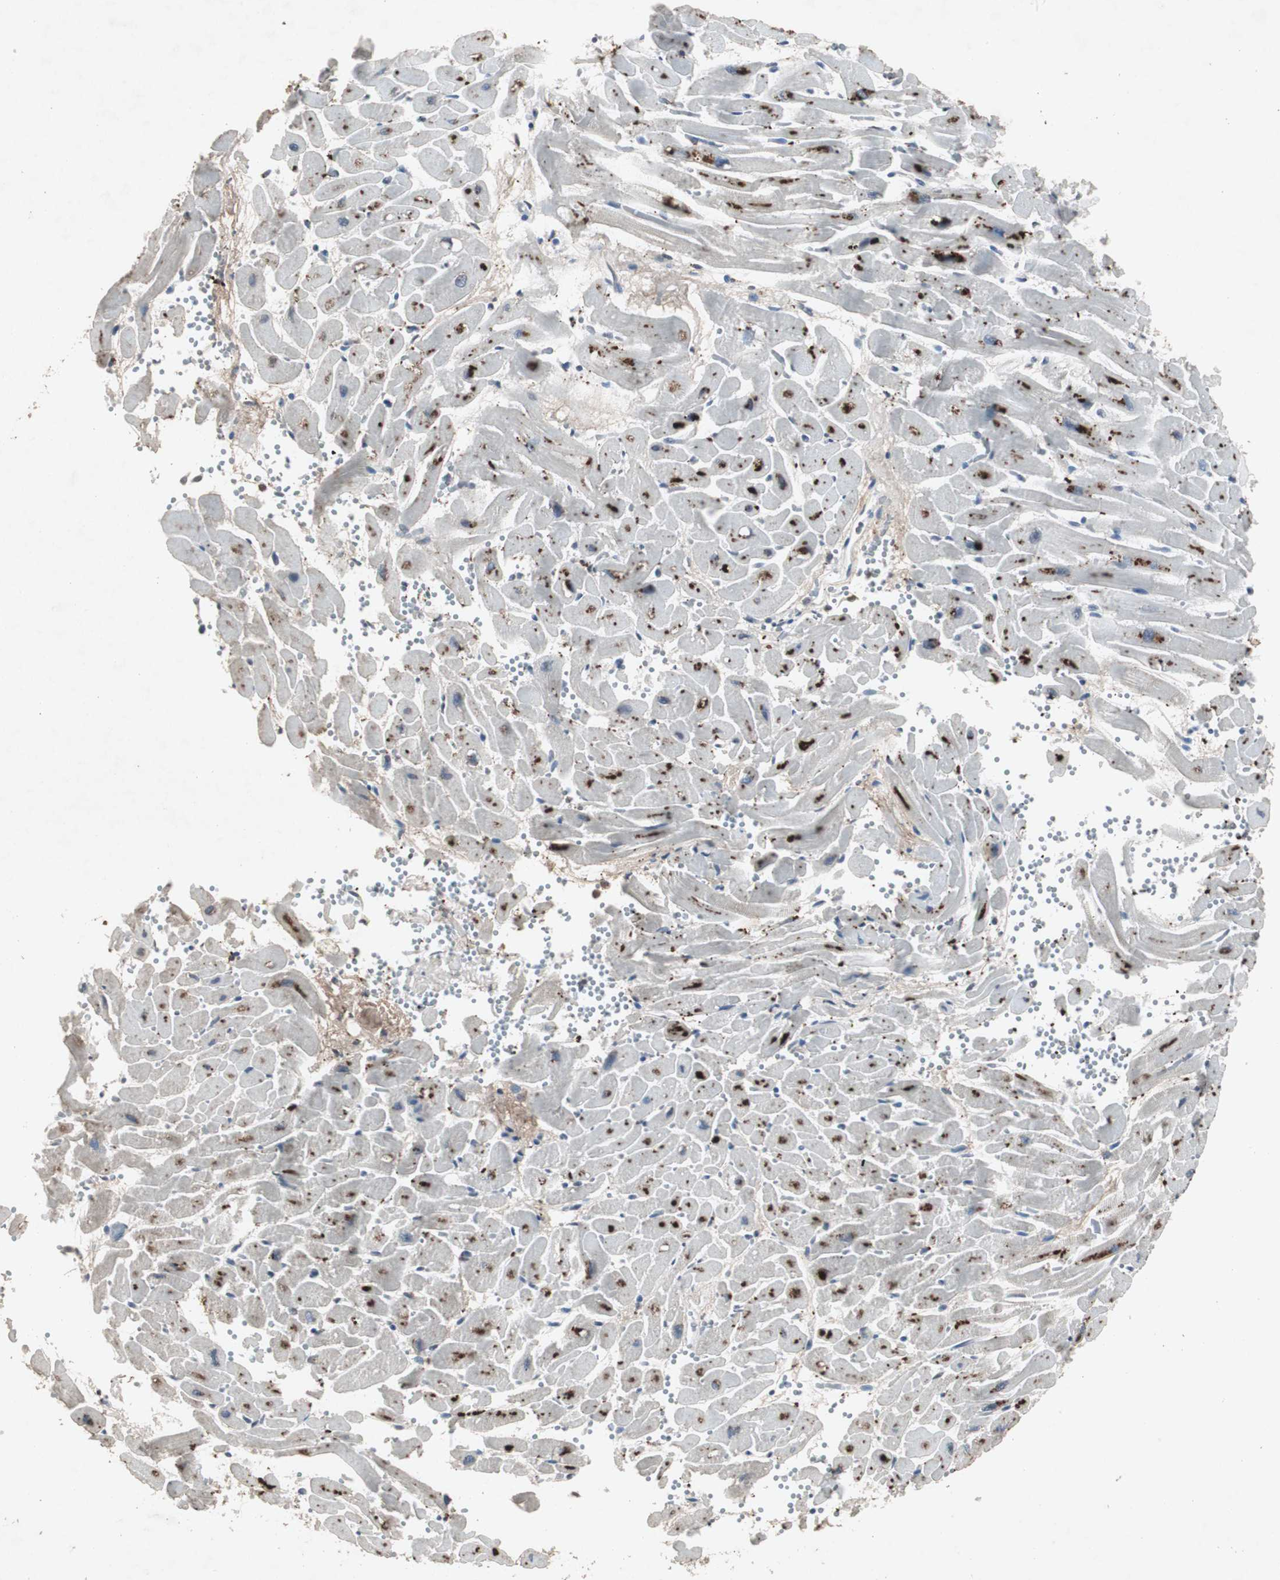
{"staining": {"intensity": "moderate", "quantity": "25%-75%", "location": "cytoplasmic/membranous"}, "tissue": "heart muscle", "cell_type": "Cardiomyocytes", "image_type": "normal", "snomed": [{"axis": "morphology", "description": "Normal tissue, NOS"}, {"axis": "topography", "description": "Heart"}], "caption": "A micrograph of heart muscle stained for a protein reveals moderate cytoplasmic/membranous brown staining in cardiomyocytes. Nuclei are stained in blue.", "gene": "ADNP2", "patient": {"sex": "female", "age": 19}}